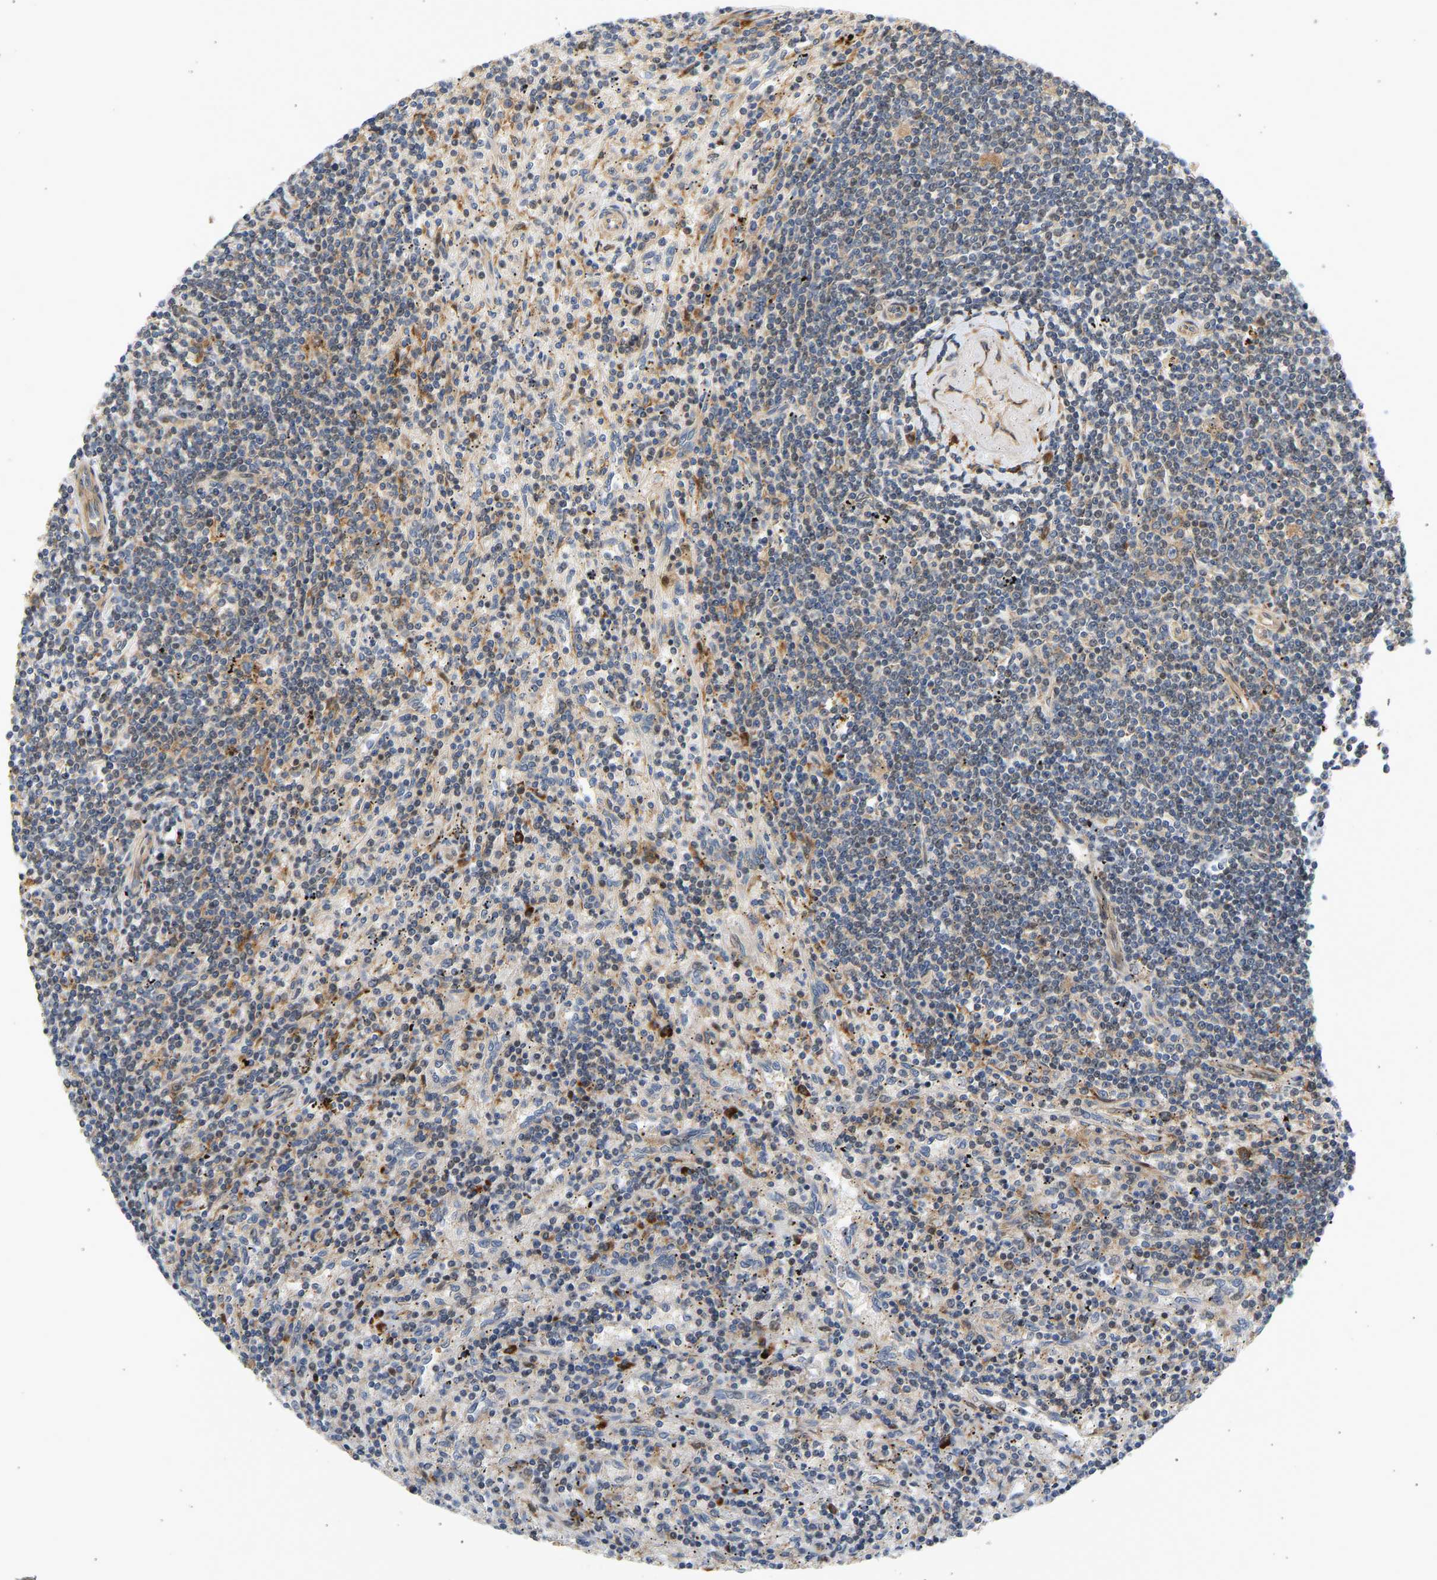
{"staining": {"intensity": "weak", "quantity": "25%-75%", "location": "cytoplasmic/membranous"}, "tissue": "lymphoma", "cell_type": "Tumor cells", "image_type": "cancer", "snomed": [{"axis": "morphology", "description": "Malignant lymphoma, non-Hodgkin's type, Low grade"}, {"axis": "topography", "description": "Spleen"}], "caption": "The immunohistochemical stain highlights weak cytoplasmic/membranous staining in tumor cells of lymphoma tissue. The staining is performed using DAB (3,3'-diaminobenzidine) brown chromogen to label protein expression. The nuclei are counter-stained blue using hematoxylin.", "gene": "RPS14", "patient": {"sex": "male", "age": 76}}